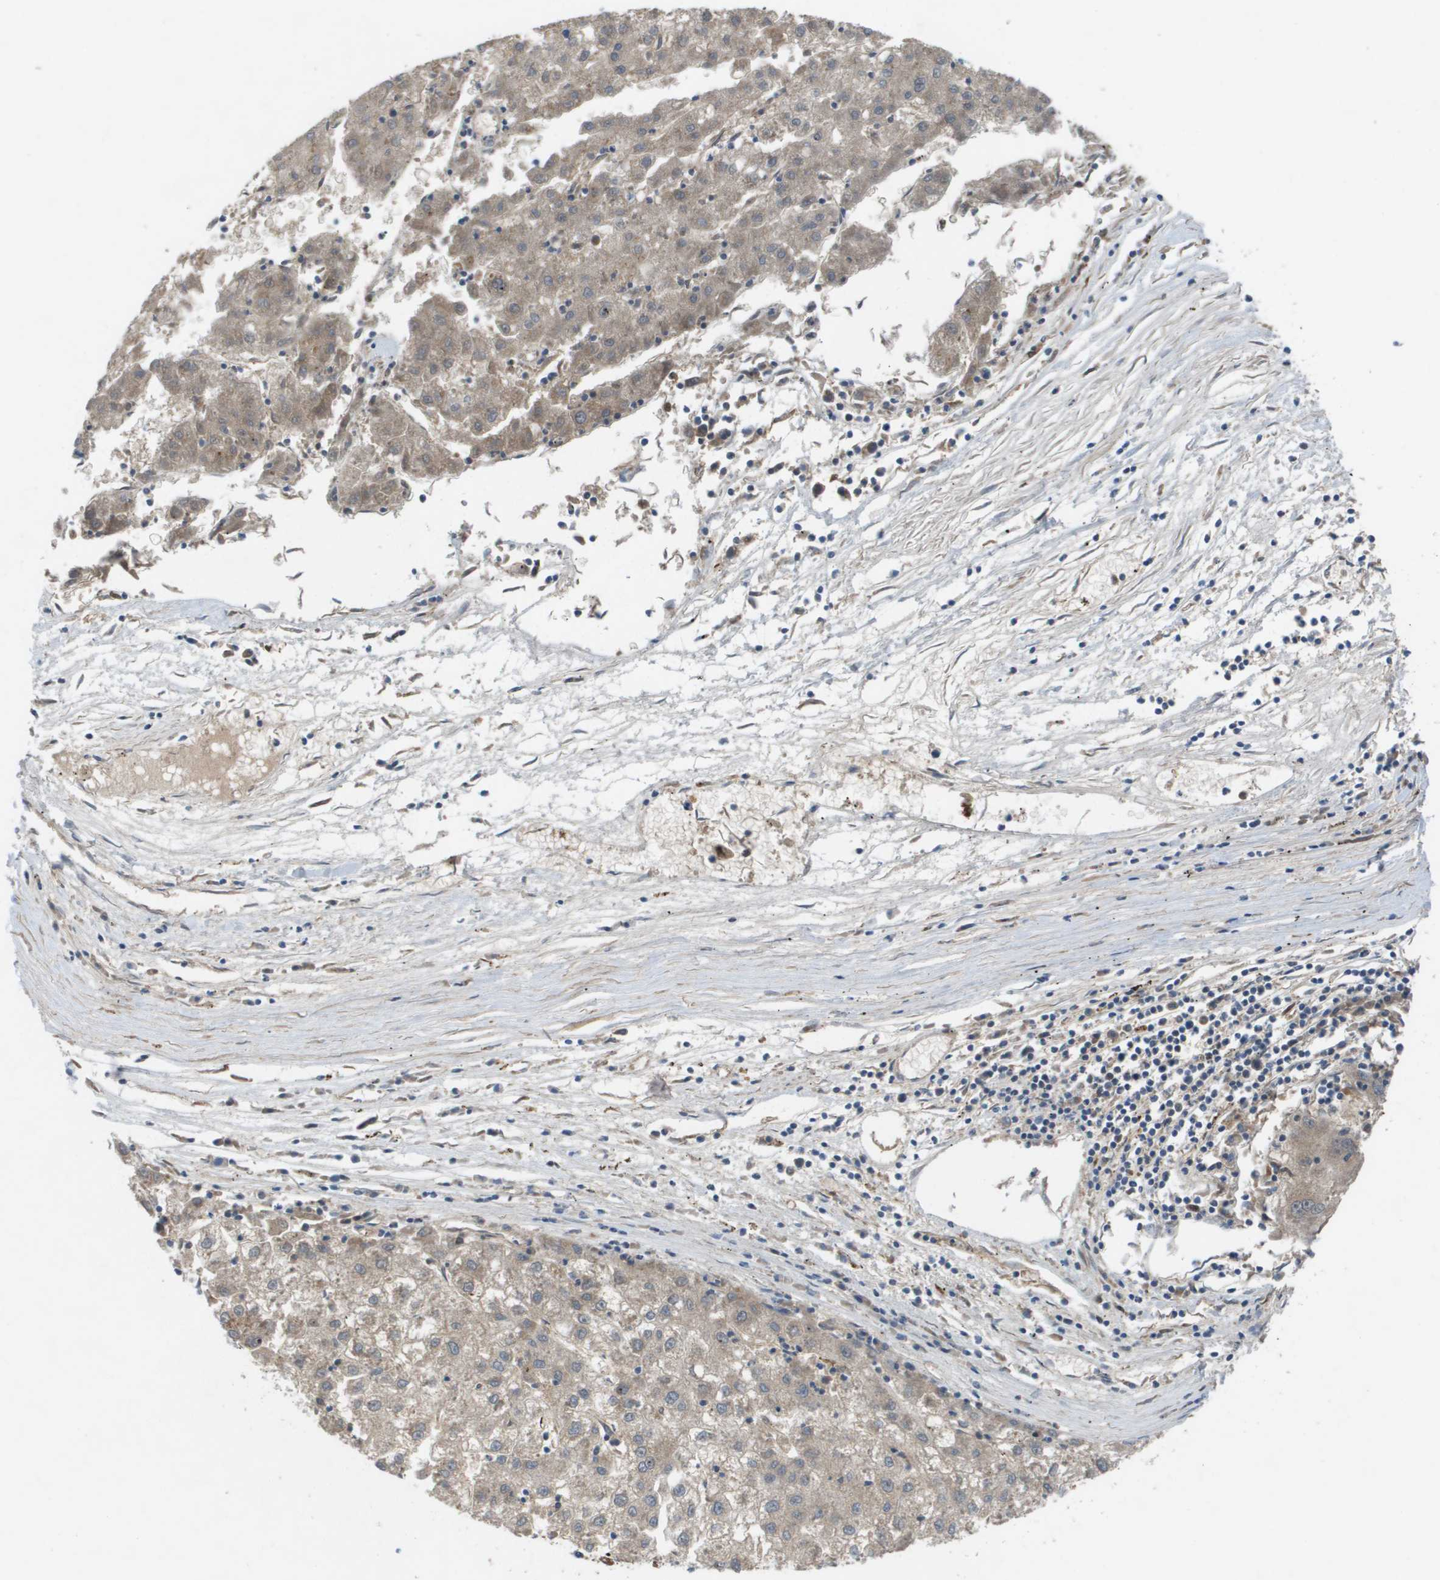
{"staining": {"intensity": "weak", "quantity": ">75%", "location": "cytoplasmic/membranous"}, "tissue": "liver cancer", "cell_type": "Tumor cells", "image_type": "cancer", "snomed": [{"axis": "morphology", "description": "Carcinoma, Hepatocellular, NOS"}, {"axis": "topography", "description": "Liver"}], "caption": "This photomicrograph exhibits immunohistochemistry staining of liver hepatocellular carcinoma, with low weak cytoplasmic/membranous expression in about >75% of tumor cells.", "gene": "PALD1", "patient": {"sex": "male", "age": 72}}